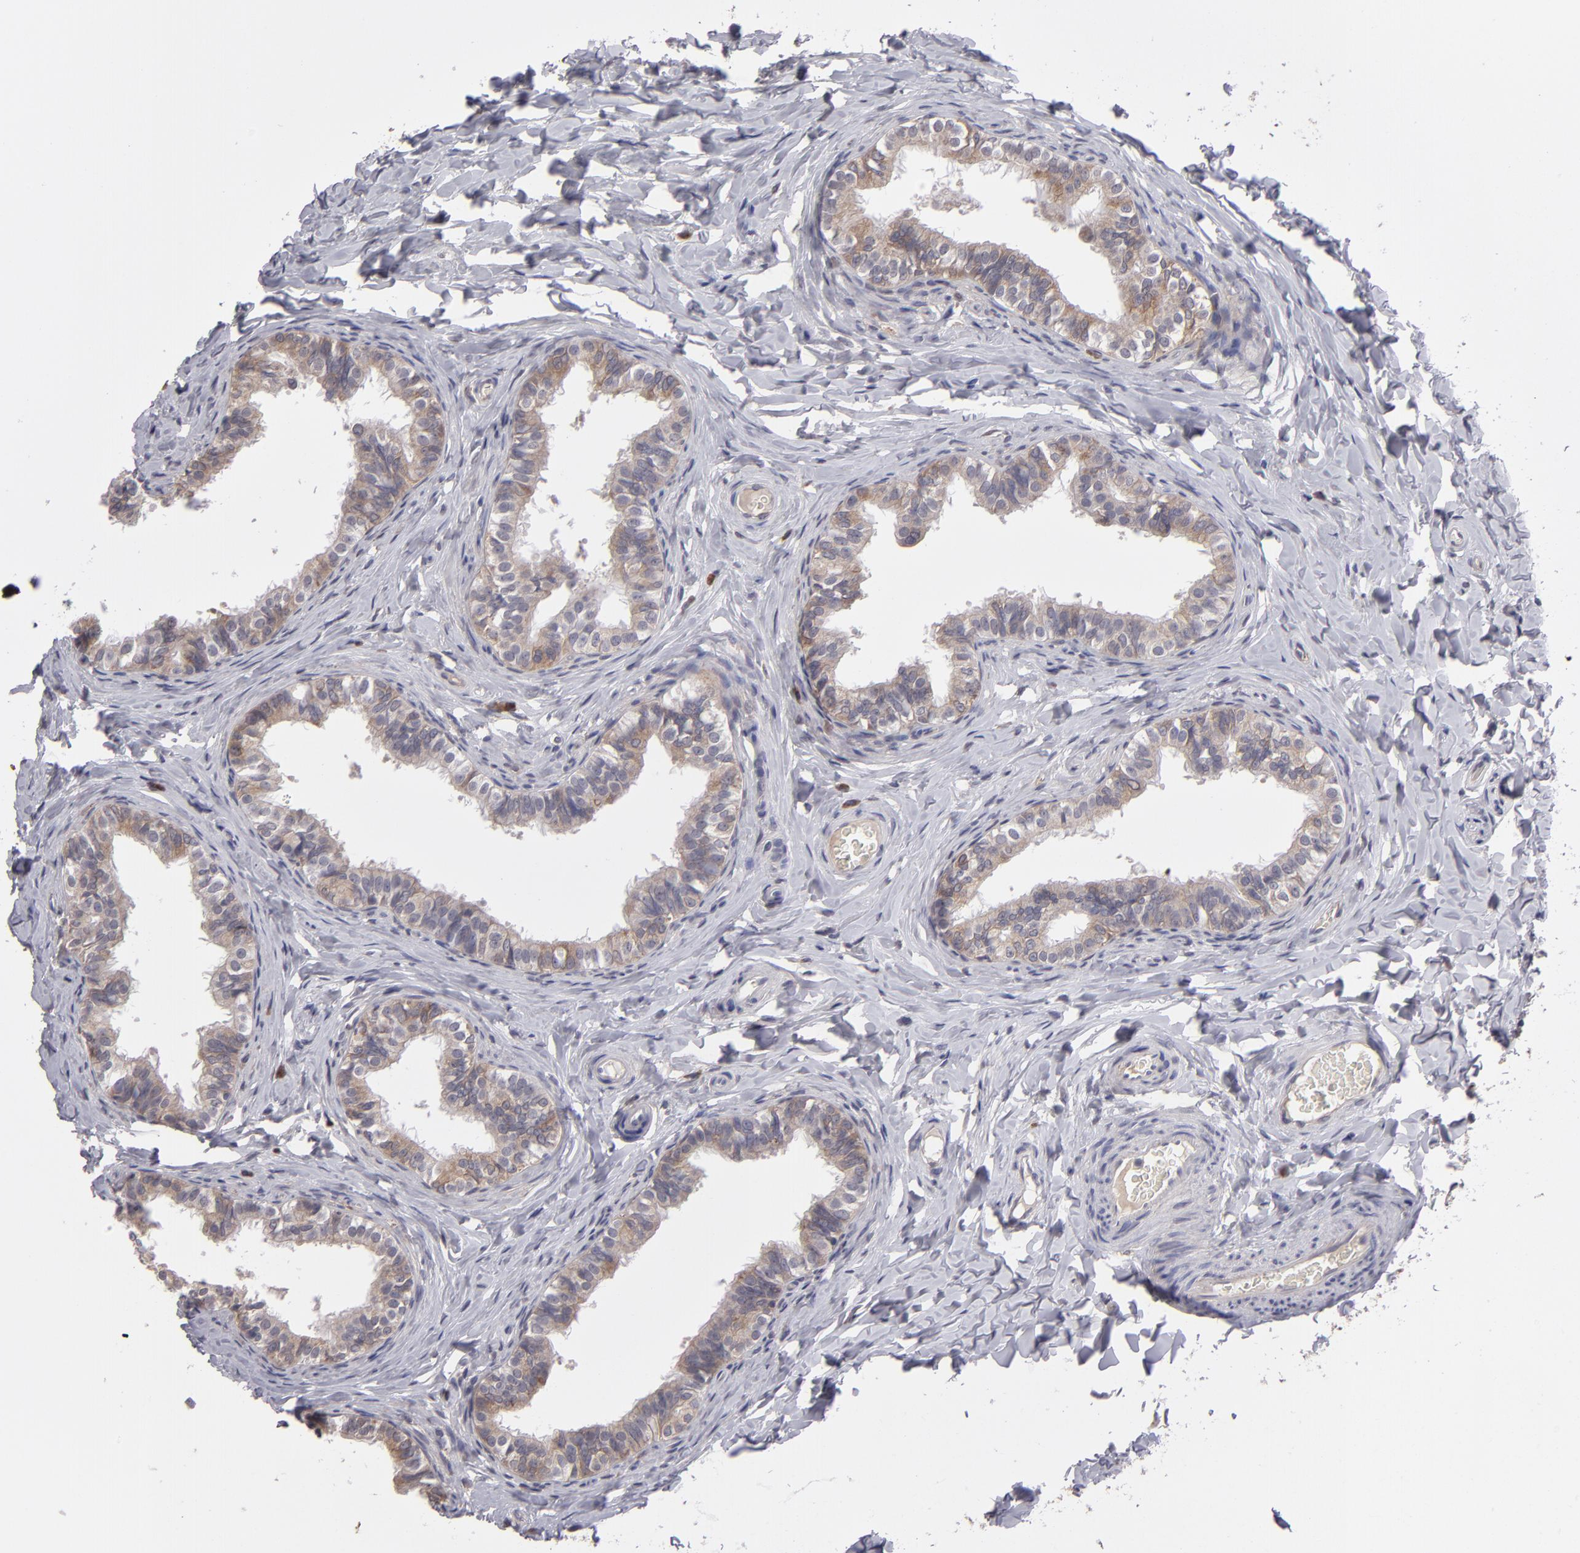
{"staining": {"intensity": "moderate", "quantity": ">75%", "location": "cytoplasmic/membranous"}, "tissue": "epididymis", "cell_type": "Glandular cells", "image_type": "normal", "snomed": [{"axis": "morphology", "description": "Normal tissue, NOS"}, {"axis": "topography", "description": "Soft tissue"}, {"axis": "topography", "description": "Epididymis"}], "caption": "This is an image of IHC staining of benign epididymis, which shows moderate positivity in the cytoplasmic/membranous of glandular cells.", "gene": "IL12A", "patient": {"sex": "male", "age": 26}}